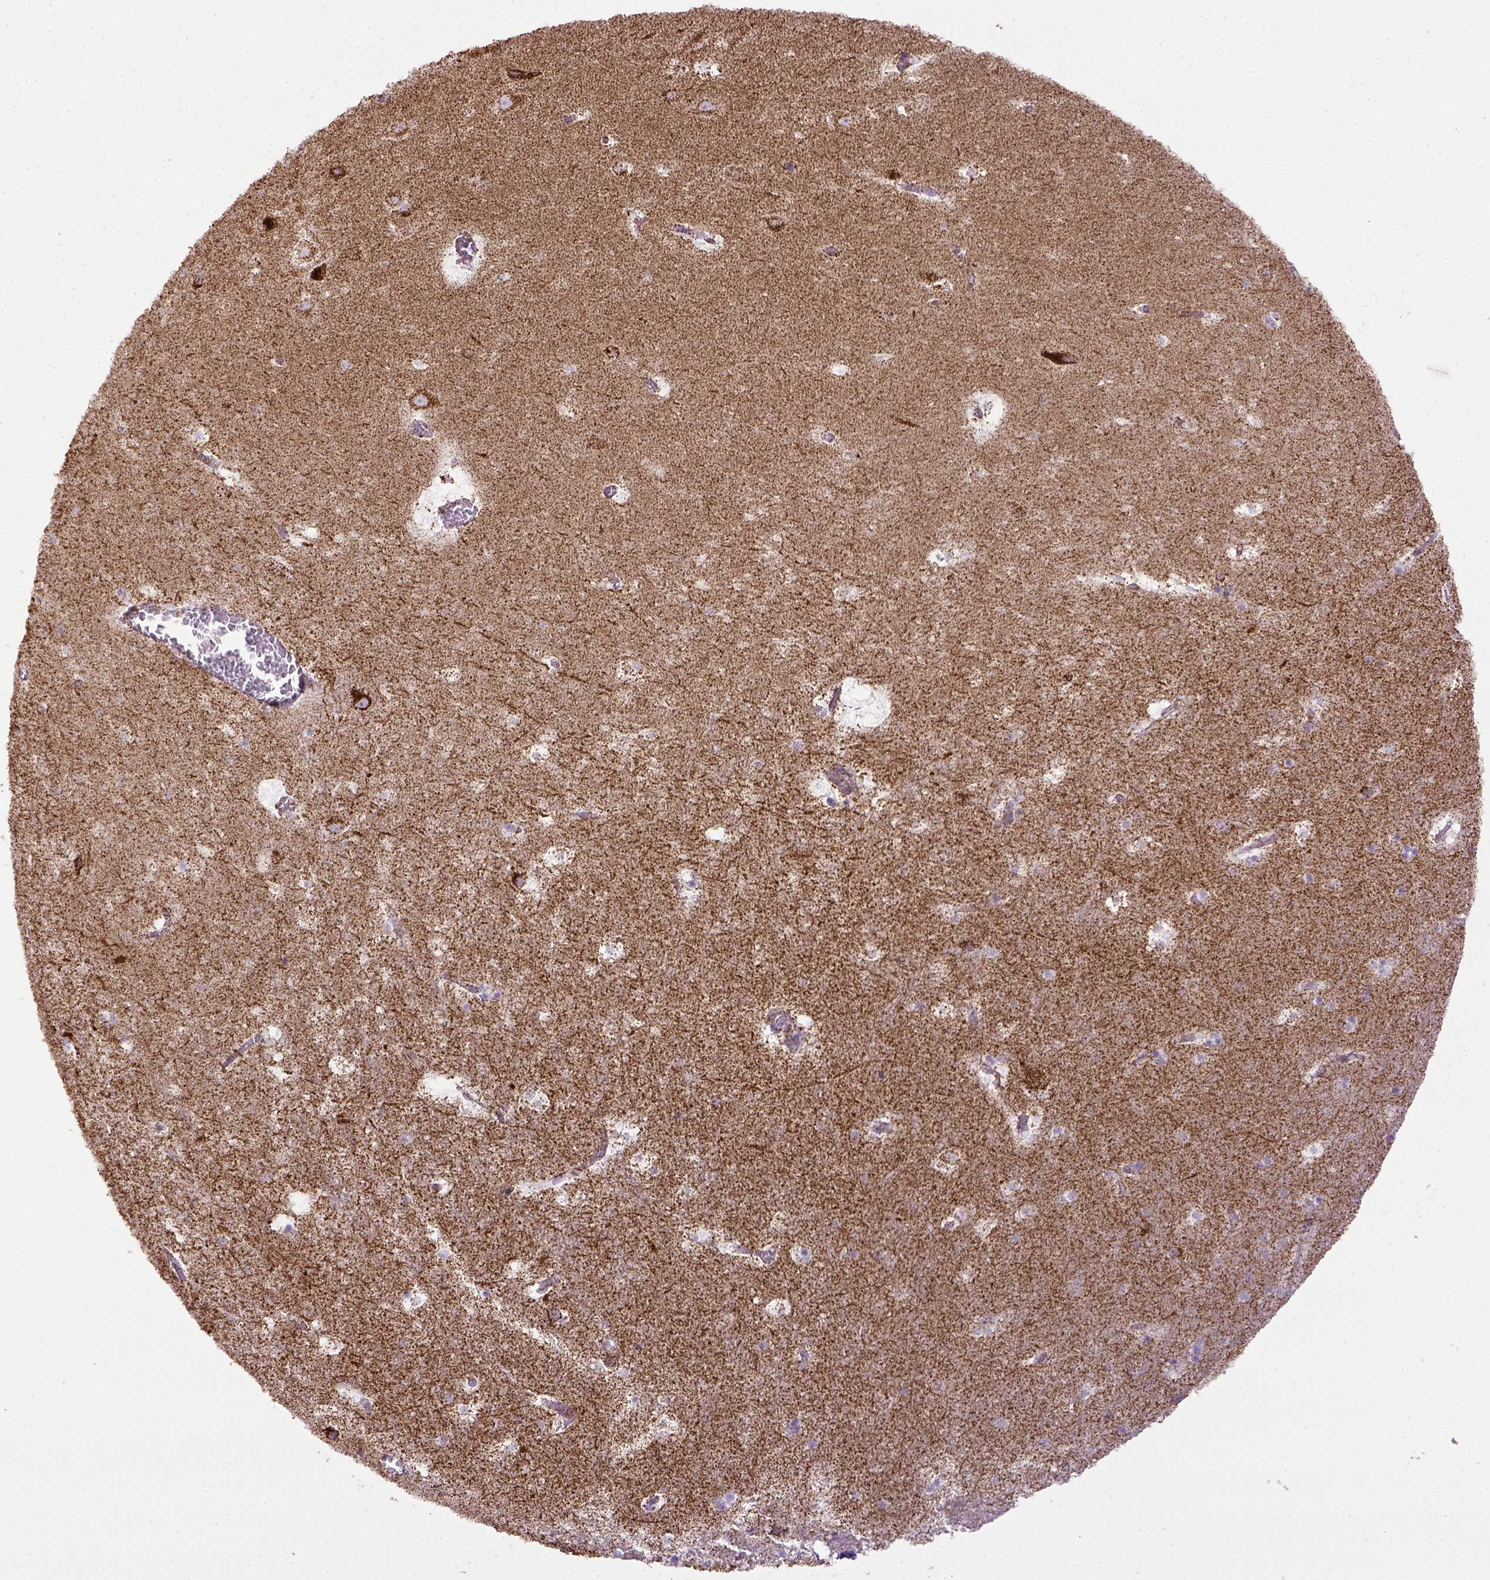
{"staining": {"intensity": "moderate", "quantity": "25%-75%", "location": "cytoplasmic/membranous"}, "tissue": "hippocampus", "cell_type": "Glial cells", "image_type": "normal", "snomed": [{"axis": "morphology", "description": "Normal tissue, NOS"}, {"axis": "topography", "description": "Hippocampus"}], "caption": "This micrograph exhibits normal hippocampus stained with IHC to label a protein in brown. The cytoplasmic/membranous of glial cells show moderate positivity for the protein. Nuclei are counter-stained blue.", "gene": "MT", "patient": {"sex": "male", "age": 45}}